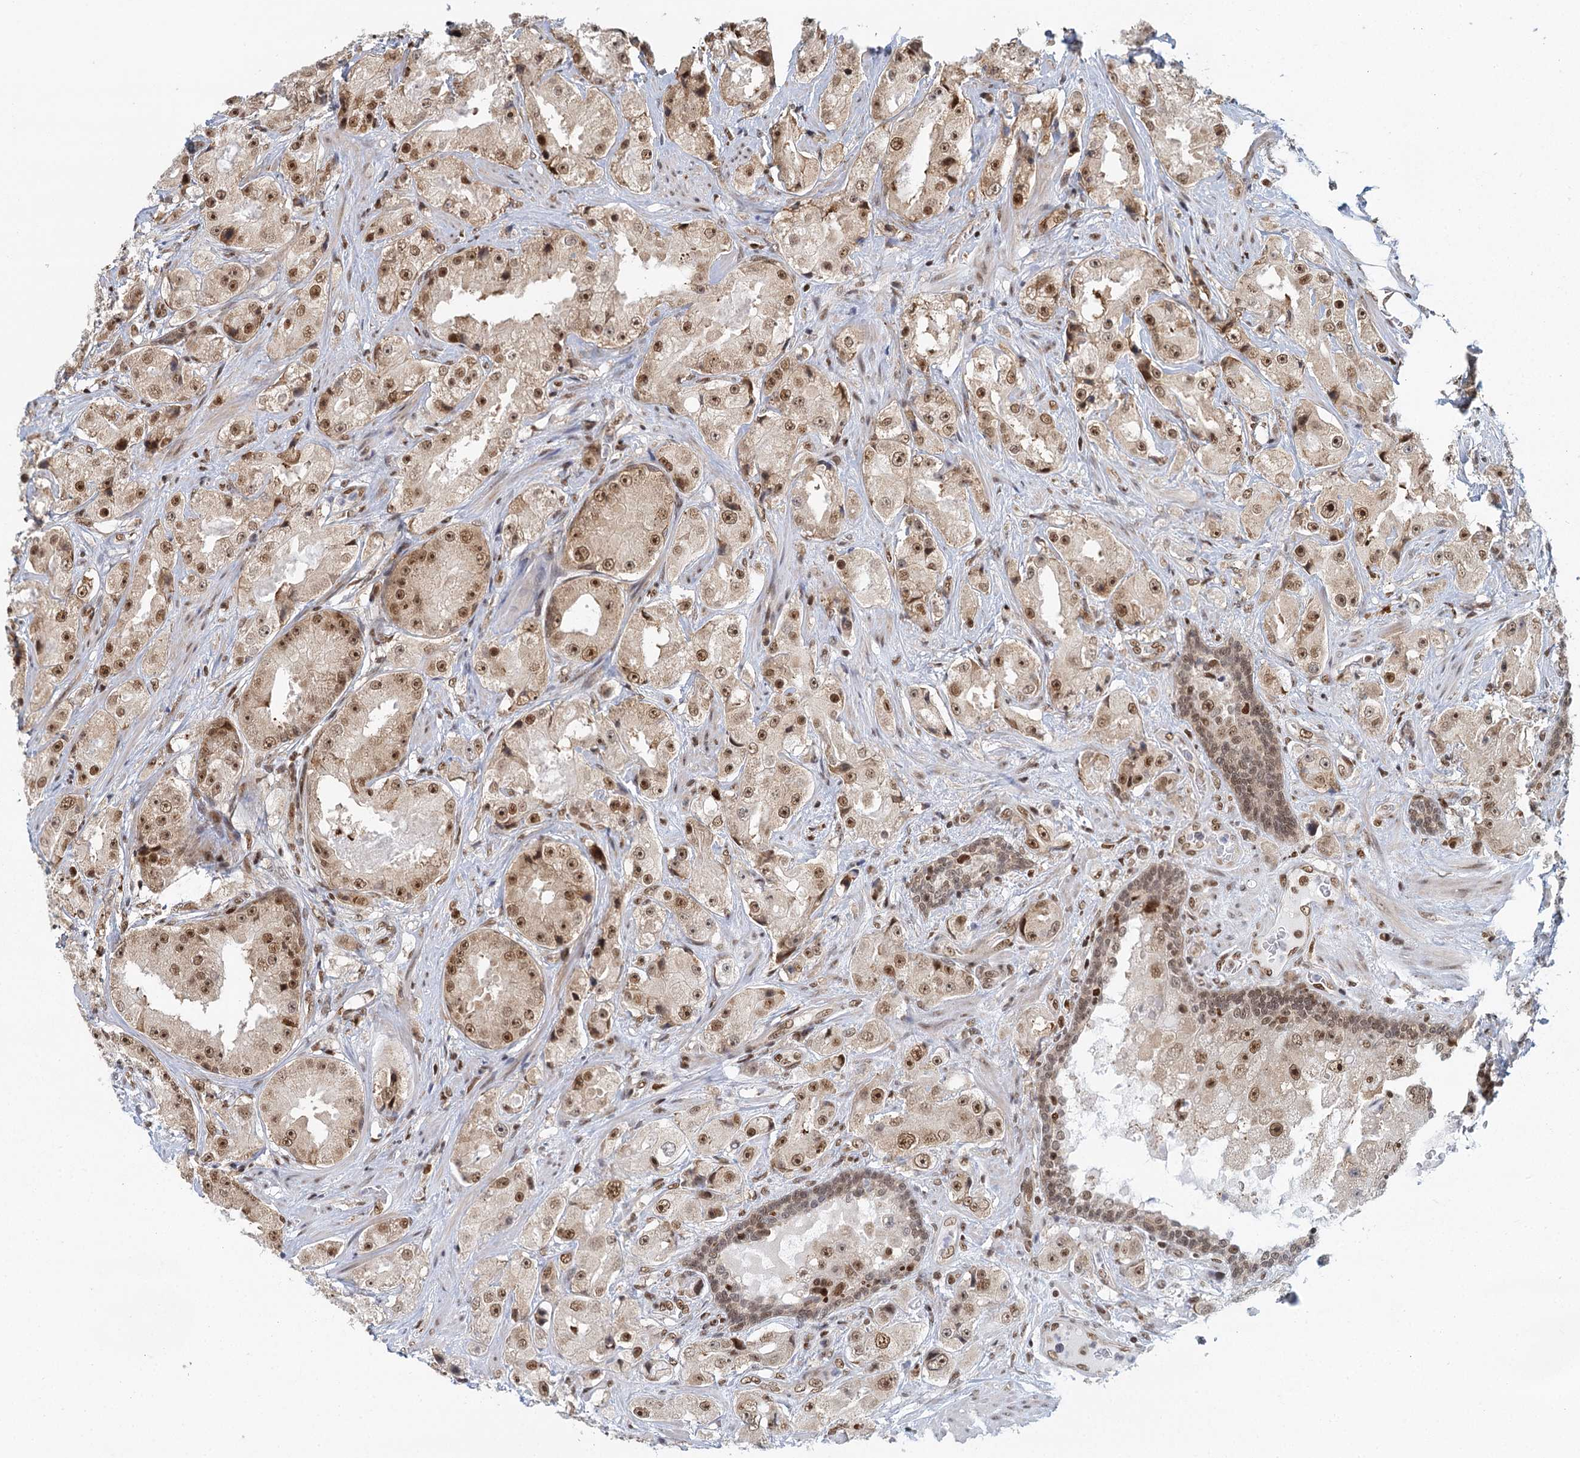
{"staining": {"intensity": "strong", "quantity": ">75%", "location": "nuclear"}, "tissue": "prostate cancer", "cell_type": "Tumor cells", "image_type": "cancer", "snomed": [{"axis": "morphology", "description": "Adenocarcinoma, High grade"}, {"axis": "topography", "description": "Prostate"}], "caption": "This image reveals immunohistochemistry staining of prostate high-grade adenocarcinoma, with high strong nuclear staining in approximately >75% of tumor cells.", "gene": "GPATCH11", "patient": {"sex": "male", "age": 73}}